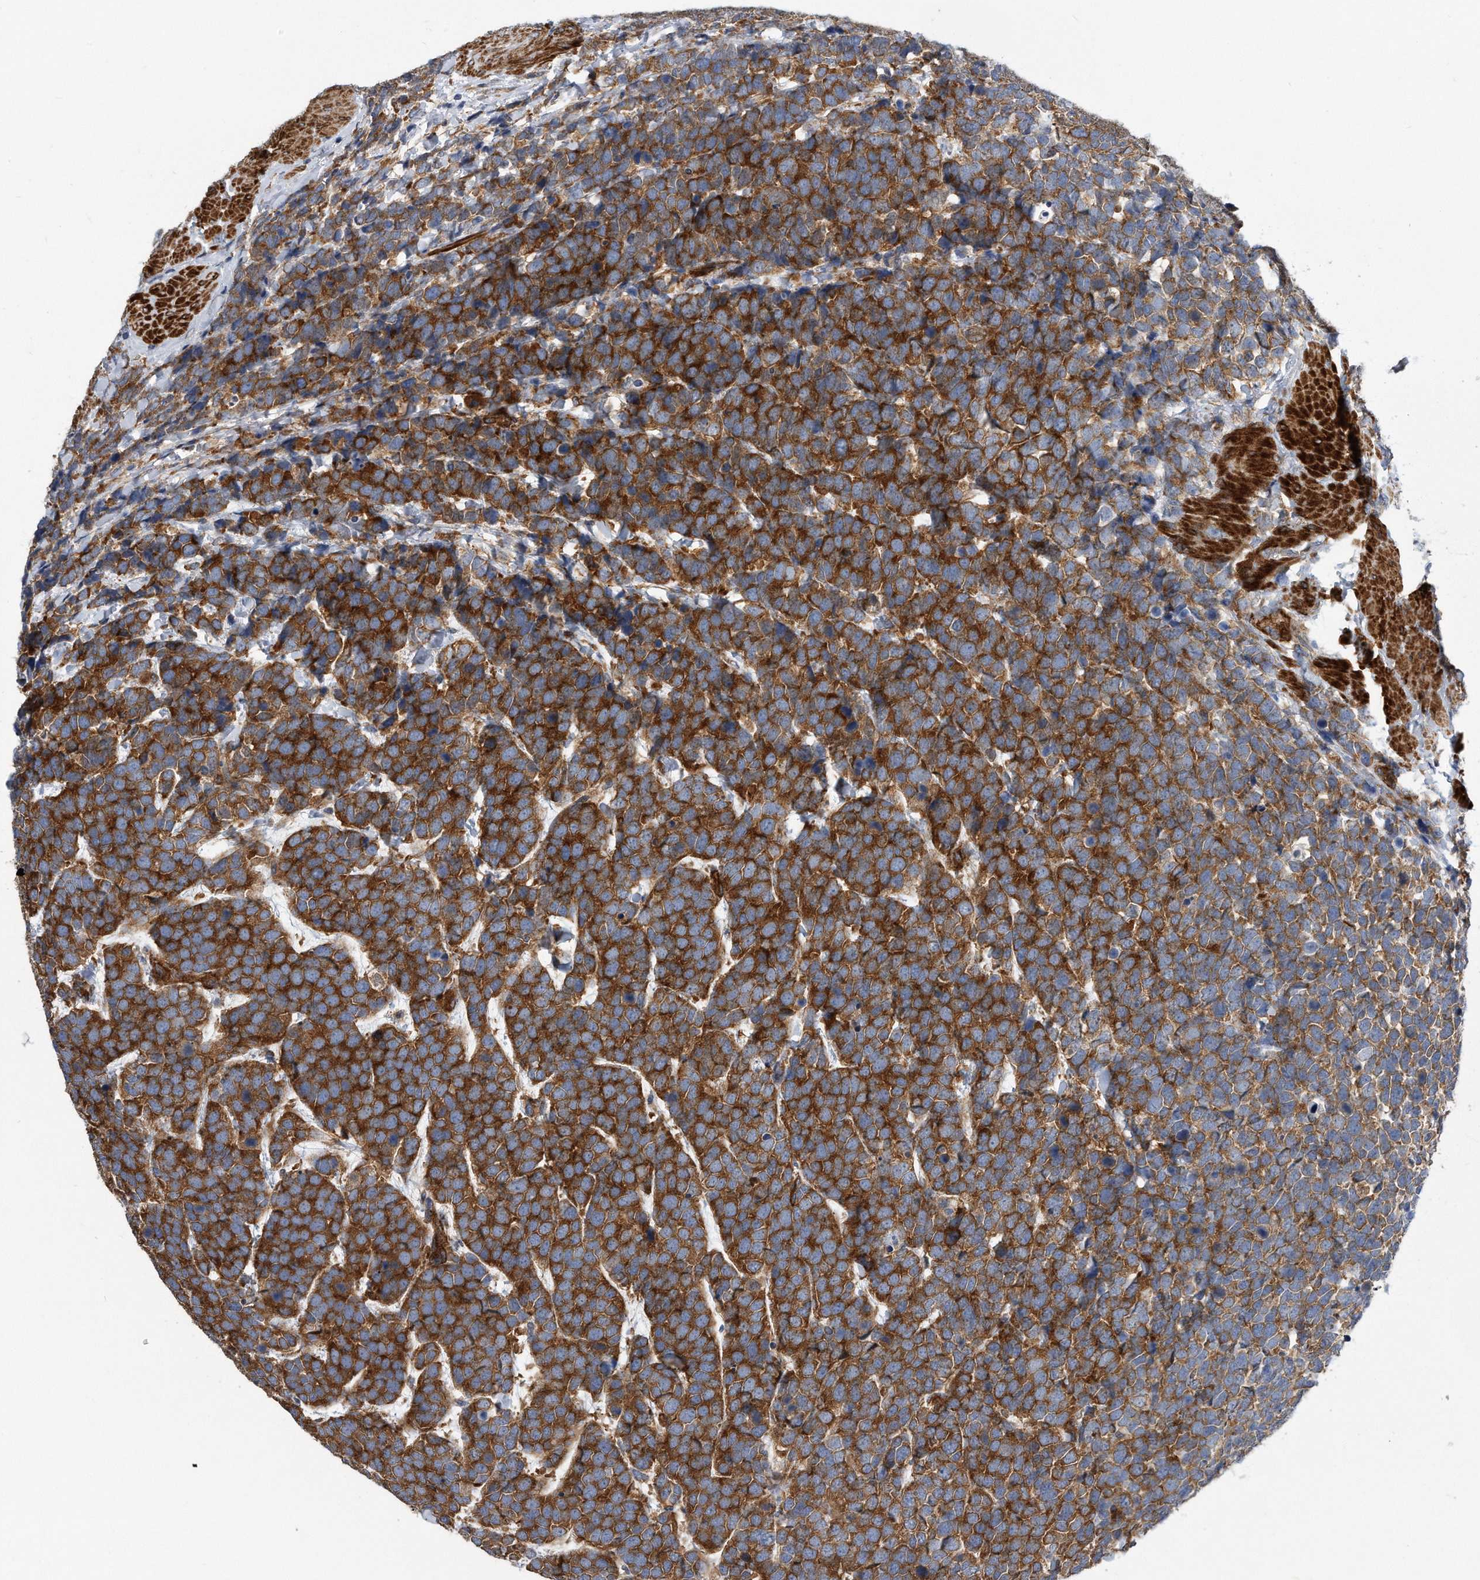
{"staining": {"intensity": "strong", "quantity": ">75%", "location": "cytoplasmic/membranous"}, "tissue": "urothelial cancer", "cell_type": "Tumor cells", "image_type": "cancer", "snomed": [{"axis": "morphology", "description": "Urothelial carcinoma, High grade"}, {"axis": "topography", "description": "Urinary bladder"}], "caption": "Immunohistochemical staining of high-grade urothelial carcinoma displays strong cytoplasmic/membranous protein expression in approximately >75% of tumor cells. (Brightfield microscopy of DAB IHC at high magnification).", "gene": "EIF2B4", "patient": {"sex": "female", "age": 82}}